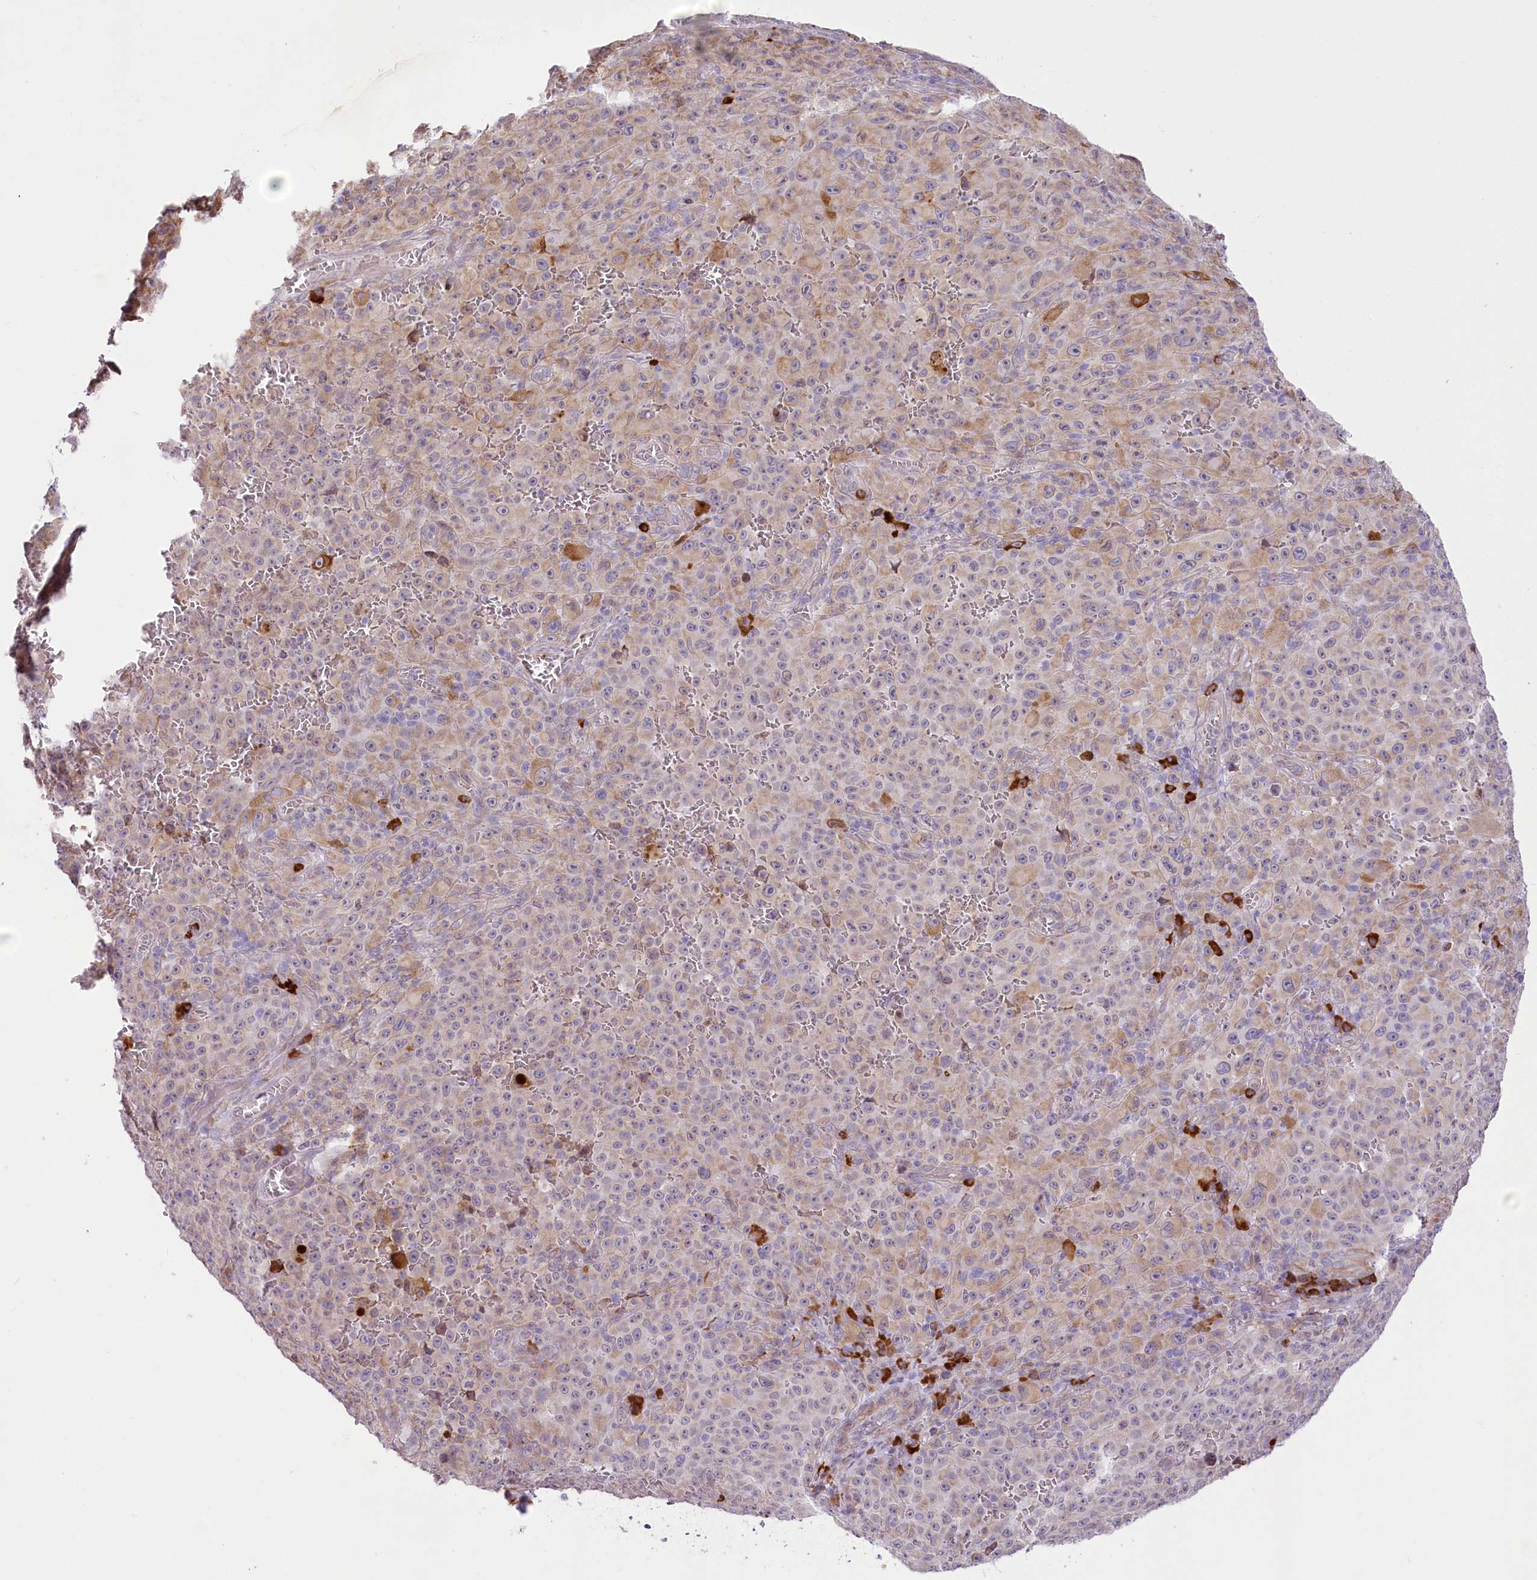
{"staining": {"intensity": "weak", "quantity": "<25%", "location": "cytoplasmic/membranous"}, "tissue": "melanoma", "cell_type": "Tumor cells", "image_type": "cancer", "snomed": [{"axis": "morphology", "description": "Malignant melanoma, NOS"}, {"axis": "topography", "description": "Skin"}], "caption": "Immunohistochemistry of malignant melanoma displays no expression in tumor cells.", "gene": "NCKAP5", "patient": {"sex": "female", "age": 82}}